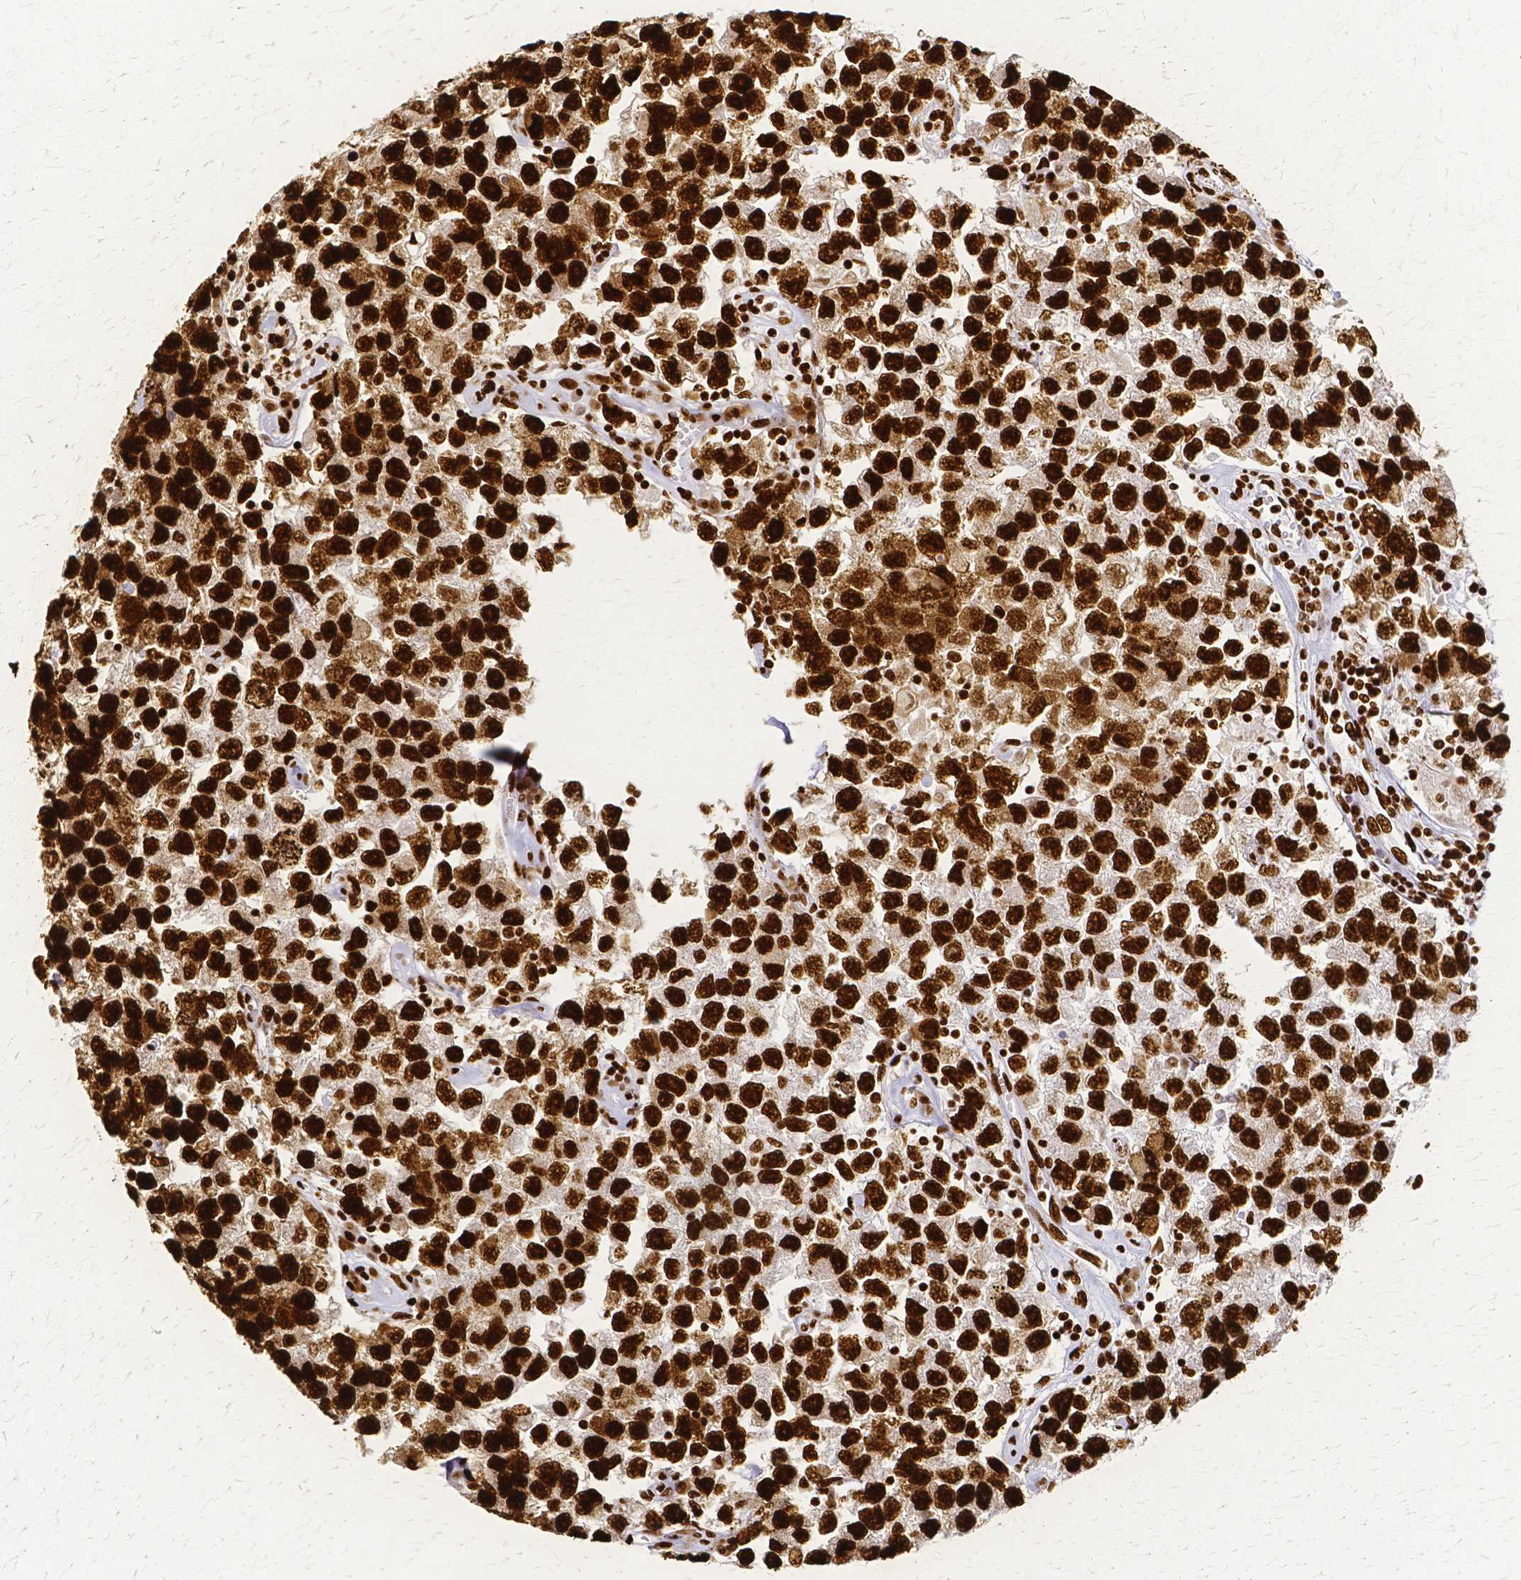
{"staining": {"intensity": "strong", "quantity": ">75%", "location": "nuclear"}, "tissue": "testis cancer", "cell_type": "Tumor cells", "image_type": "cancer", "snomed": [{"axis": "morphology", "description": "Seminoma, NOS"}, {"axis": "topography", "description": "Testis"}], "caption": "High-power microscopy captured an immunohistochemistry (IHC) micrograph of seminoma (testis), revealing strong nuclear positivity in approximately >75% of tumor cells. (DAB = brown stain, brightfield microscopy at high magnification).", "gene": "SFPQ", "patient": {"sex": "male", "age": 26}}